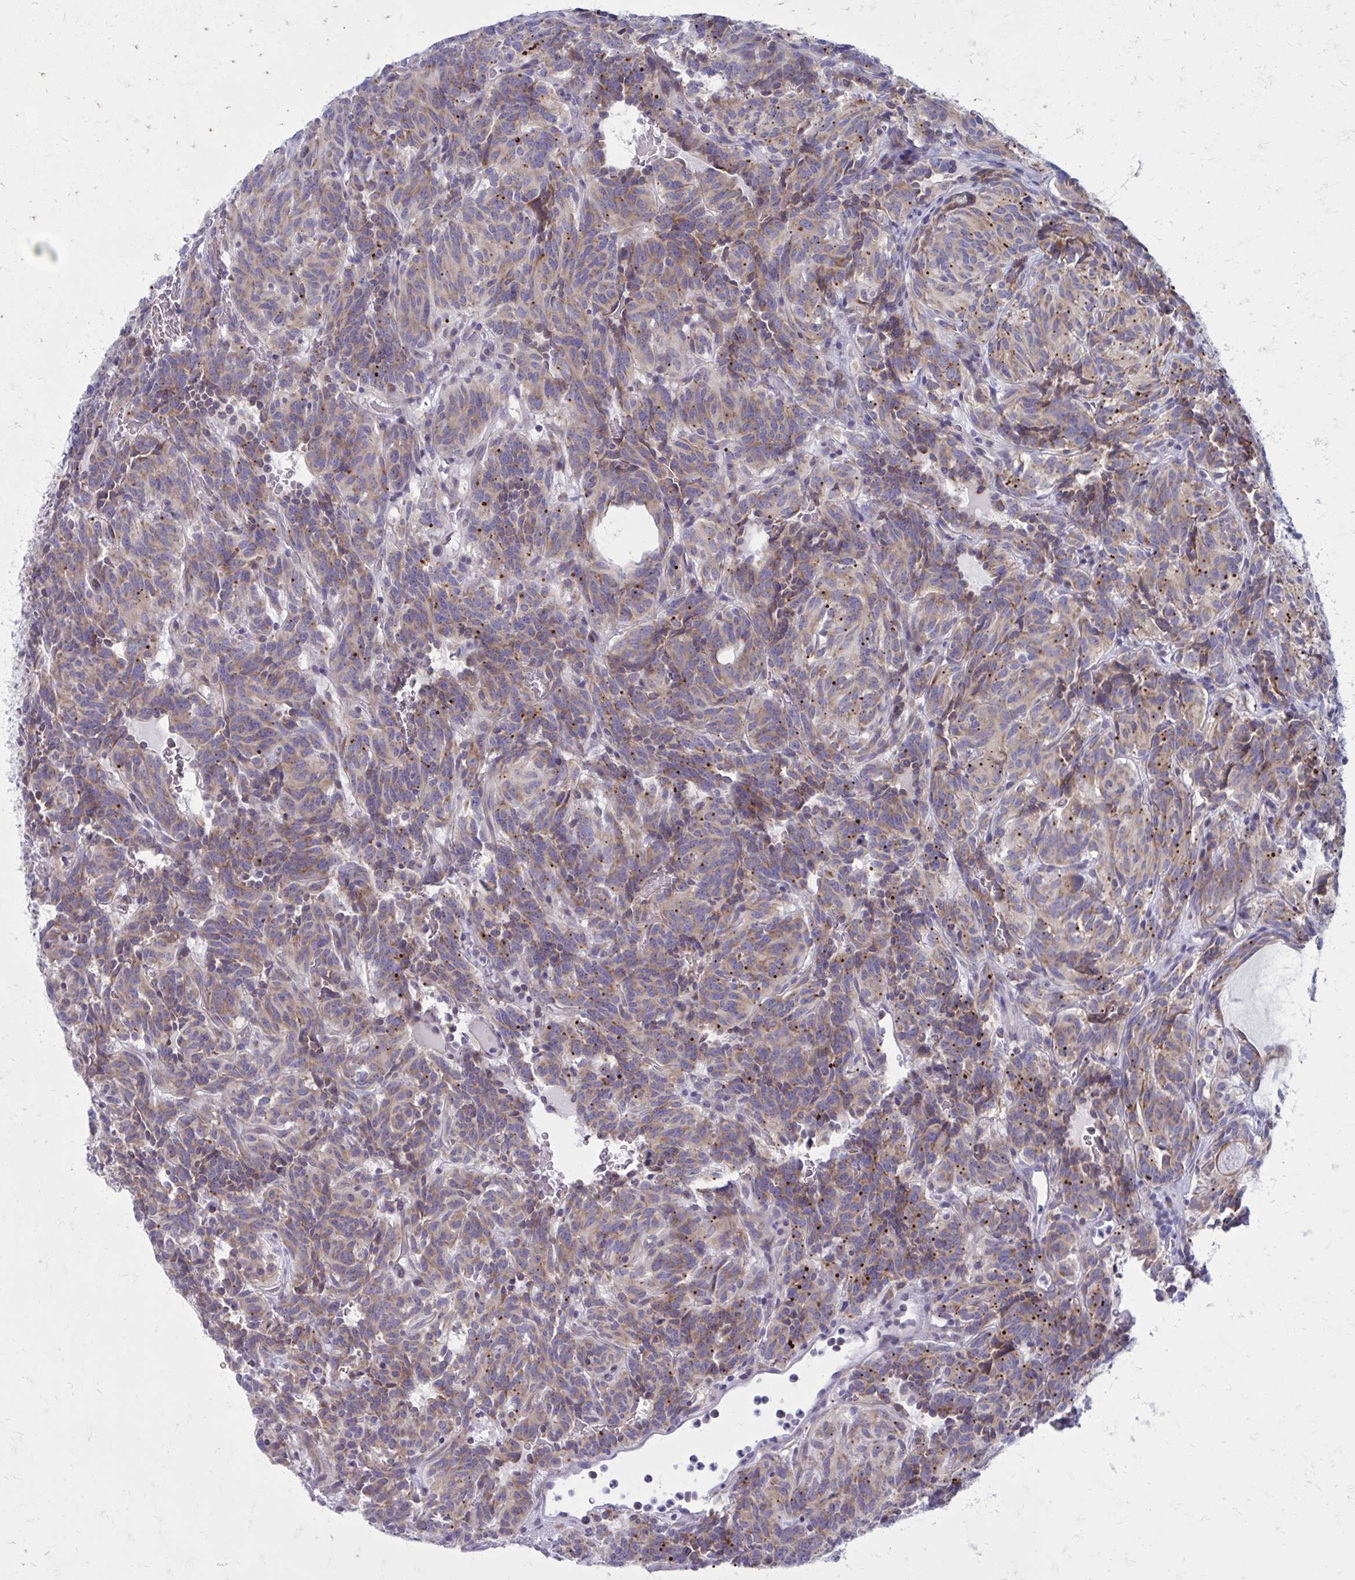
{"staining": {"intensity": "moderate", "quantity": ">75%", "location": "cytoplasmic/membranous"}, "tissue": "carcinoid", "cell_type": "Tumor cells", "image_type": "cancer", "snomed": [{"axis": "morphology", "description": "Carcinoid, malignant, NOS"}, {"axis": "topography", "description": "Lung"}], "caption": "Carcinoid tissue reveals moderate cytoplasmic/membranous positivity in about >75% of tumor cells", "gene": "GIGYF2", "patient": {"sex": "female", "age": 61}}